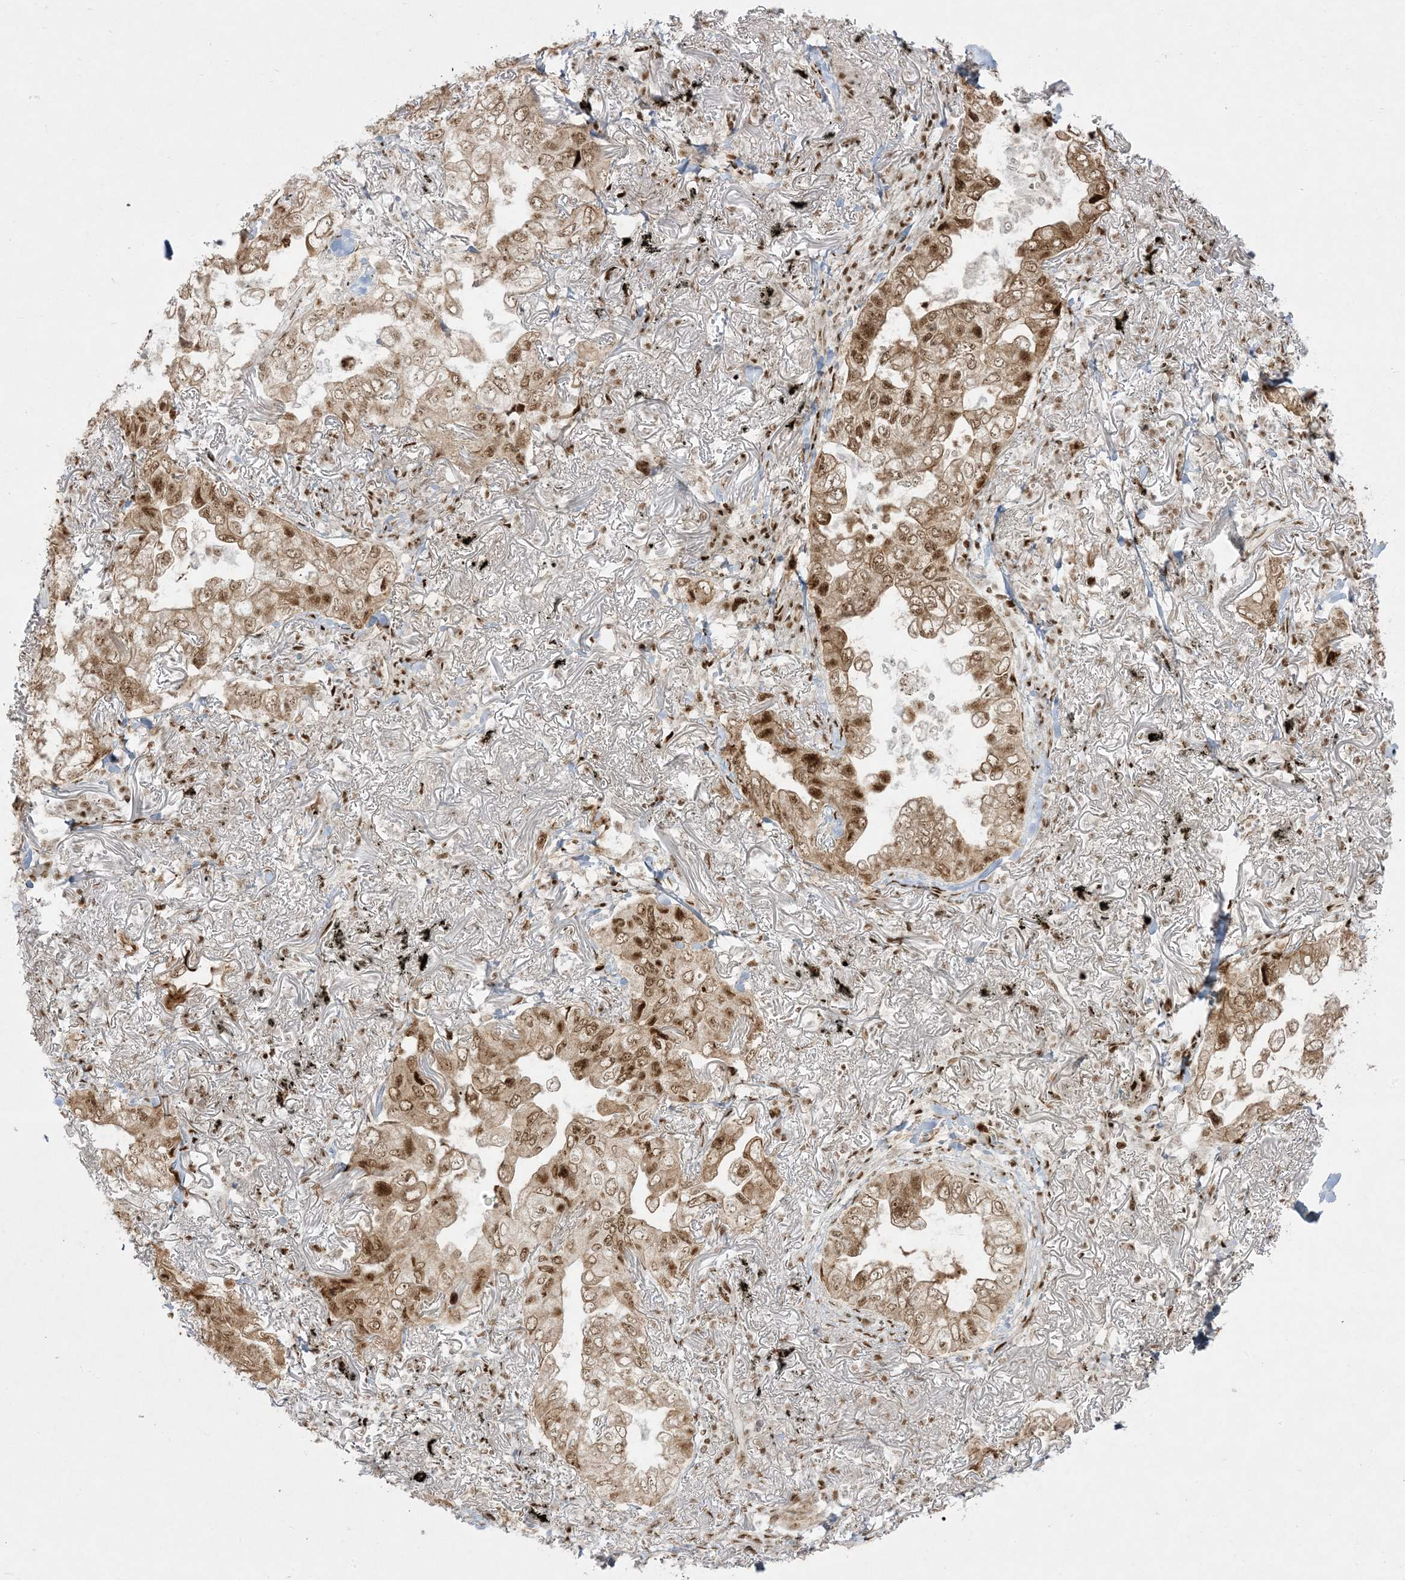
{"staining": {"intensity": "moderate", "quantity": ">75%", "location": "cytoplasmic/membranous,nuclear"}, "tissue": "lung cancer", "cell_type": "Tumor cells", "image_type": "cancer", "snomed": [{"axis": "morphology", "description": "Adenocarcinoma, NOS"}, {"axis": "topography", "description": "Lung"}], "caption": "The immunohistochemical stain highlights moderate cytoplasmic/membranous and nuclear expression in tumor cells of lung adenocarcinoma tissue. The protein is stained brown, and the nuclei are stained in blue (DAB (3,3'-diaminobenzidine) IHC with brightfield microscopy, high magnification).", "gene": "RBM10", "patient": {"sex": "male", "age": 65}}